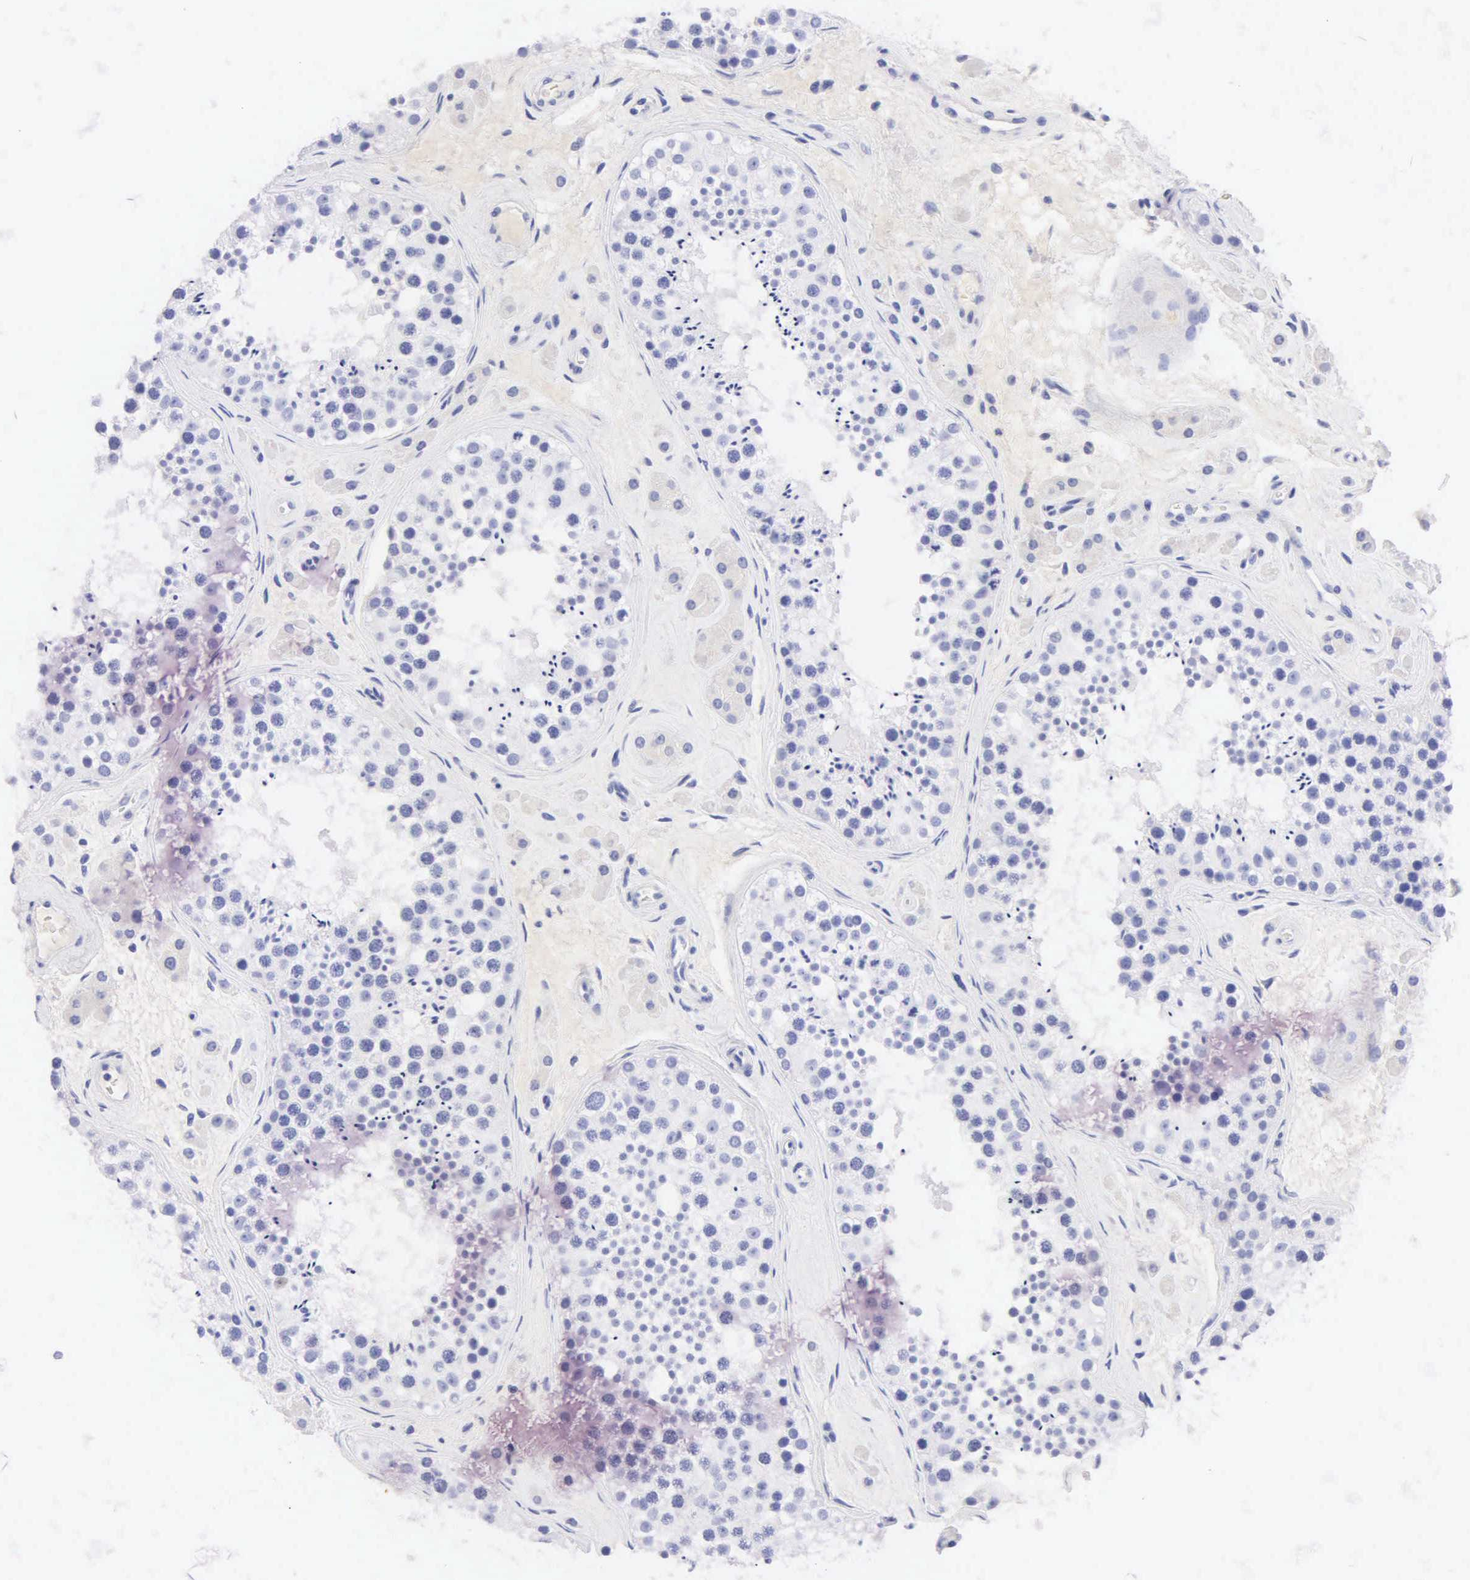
{"staining": {"intensity": "negative", "quantity": "none", "location": "none"}, "tissue": "testis", "cell_type": "Cells in seminiferous ducts", "image_type": "normal", "snomed": [{"axis": "morphology", "description": "Normal tissue, NOS"}, {"axis": "topography", "description": "Testis"}], "caption": "High magnification brightfield microscopy of normal testis stained with DAB (brown) and counterstained with hematoxylin (blue): cells in seminiferous ducts show no significant expression. The staining is performed using DAB (3,3'-diaminobenzidine) brown chromogen with nuclei counter-stained in using hematoxylin.", "gene": "NKX2", "patient": {"sex": "male", "age": 38}}